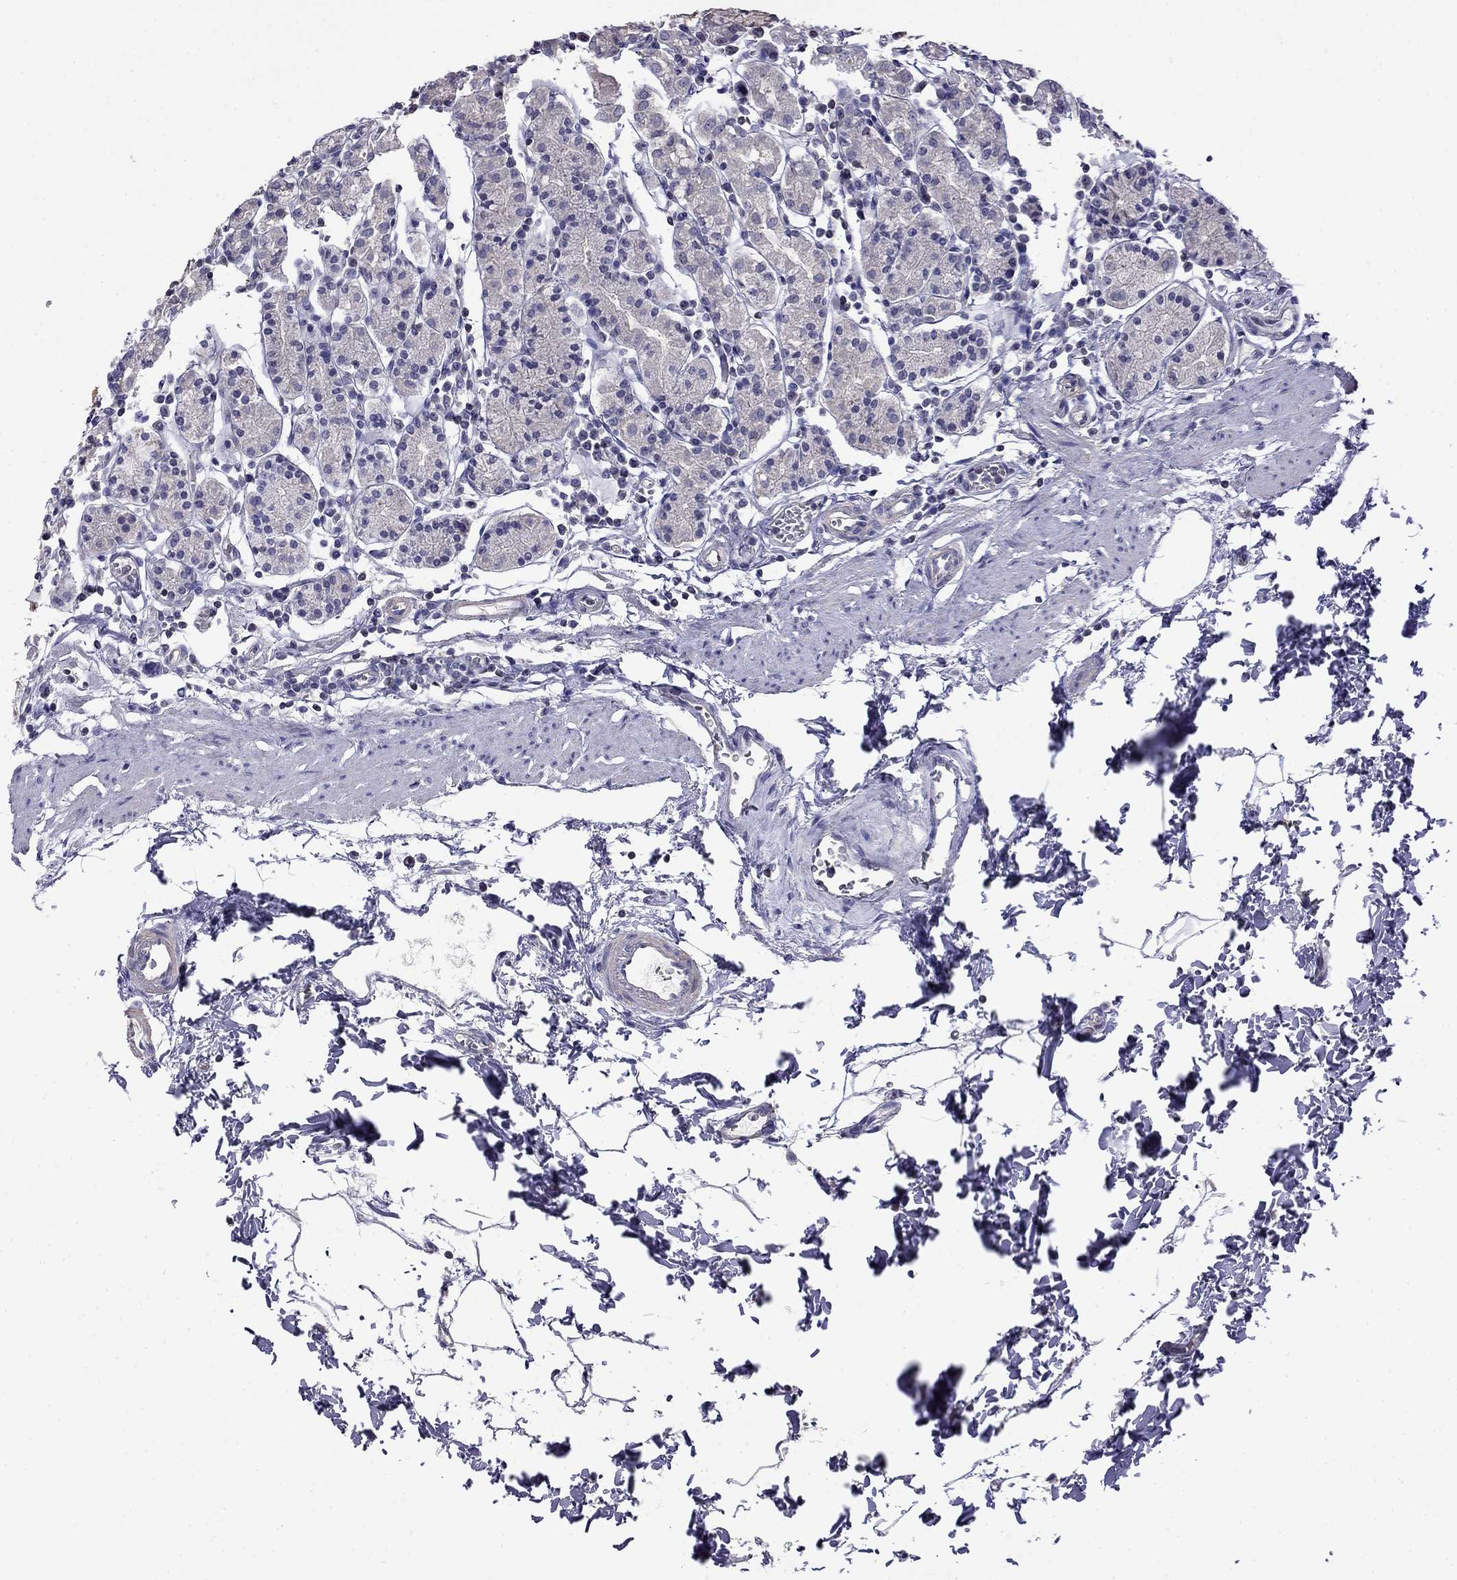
{"staining": {"intensity": "negative", "quantity": "none", "location": "none"}, "tissue": "stomach", "cell_type": "Glandular cells", "image_type": "normal", "snomed": [{"axis": "morphology", "description": "Normal tissue, NOS"}, {"axis": "topography", "description": "Stomach, upper"}, {"axis": "topography", "description": "Stomach"}], "caption": "Stomach was stained to show a protein in brown. There is no significant expression in glandular cells. (DAB immunohistochemistry visualized using brightfield microscopy, high magnification).", "gene": "GUCA1B", "patient": {"sex": "male", "age": 62}}